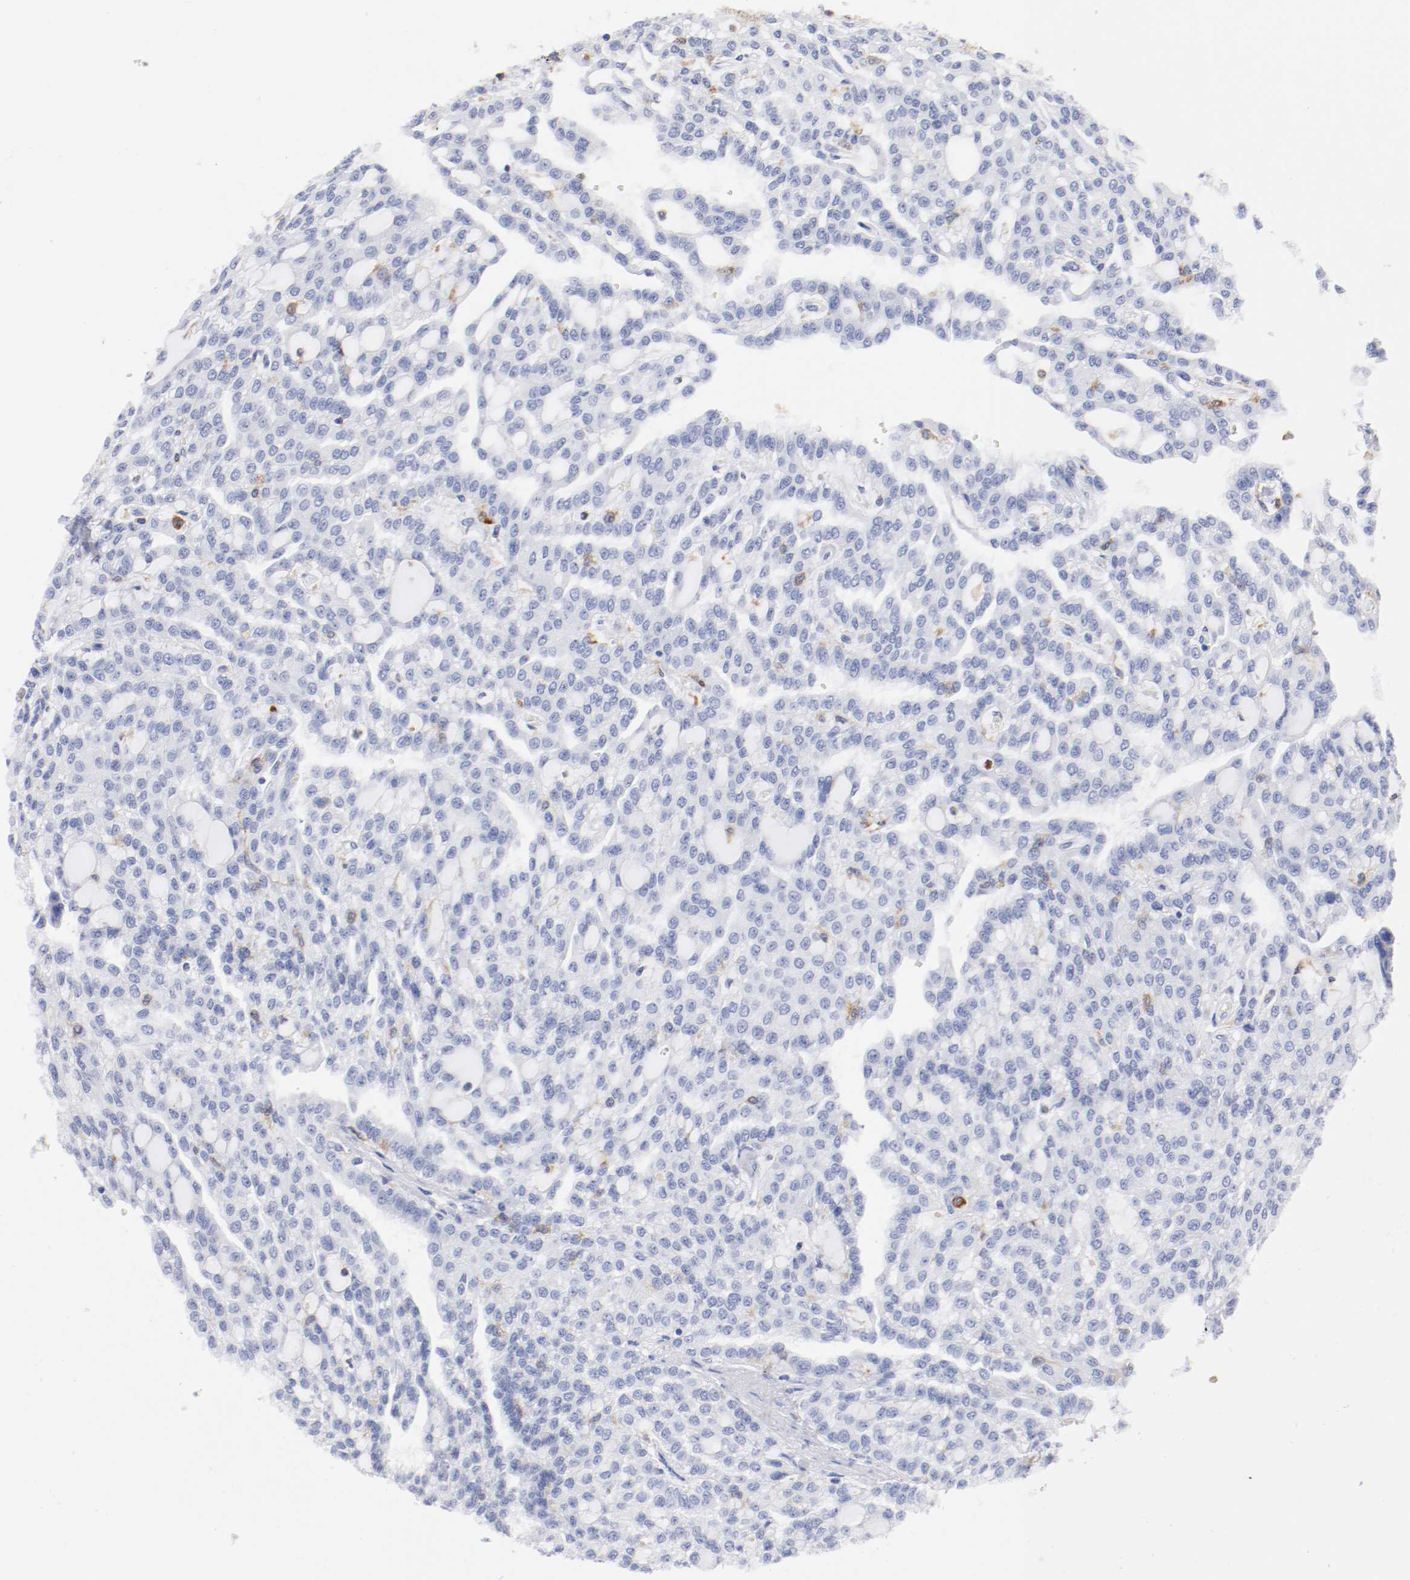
{"staining": {"intensity": "negative", "quantity": "none", "location": "none"}, "tissue": "renal cancer", "cell_type": "Tumor cells", "image_type": "cancer", "snomed": [{"axis": "morphology", "description": "Adenocarcinoma, NOS"}, {"axis": "topography", "description": "Kidney"}], "caption": "This is an immunohistochemistry (IHC) histopathology image of human renal cancer. There is no staining in tumor cells.", "gene": "ITGAX", "patient": {"sex": "male", "age": 63}}